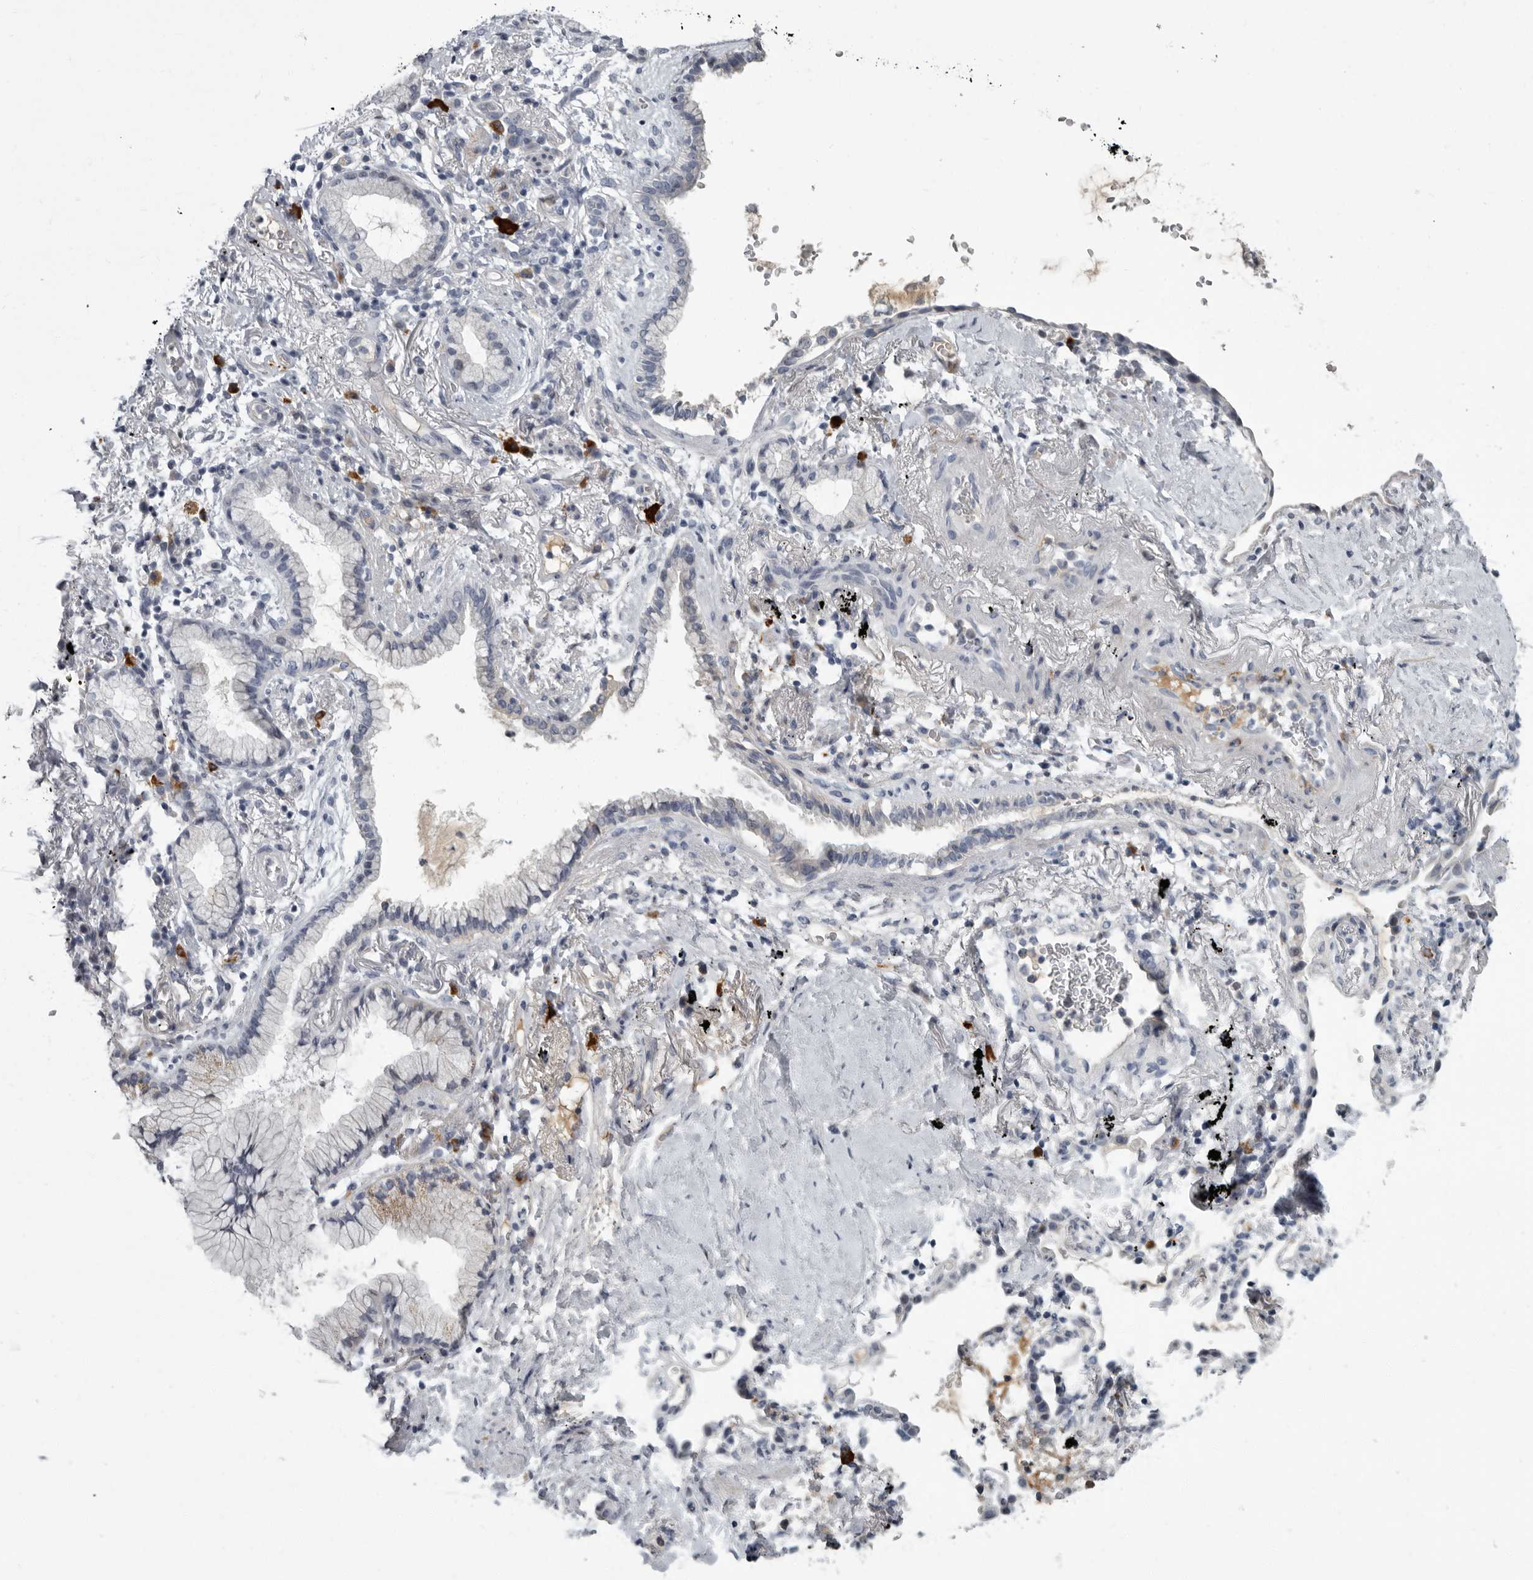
{"staining": {"intensity": "negative", "quantity": "none", "location": "none"}, "tissue": "lung cancer", "cell_type": "Tumor cells", "image_type": "cancer", "snomed": [{"axis": "morphology", "description": "Adenocarcinoma, NOS"}, {"axis": "topography", "description": "Lung"}], "caption": "High power microscopy image of an immunohistochemistry (IHC) image of lung cancer (adenocarcinoma), revealing no significant positivity in tumor cells.", "gene": "SLC25A39", "patient": {"sex": "female", "age": 70}}